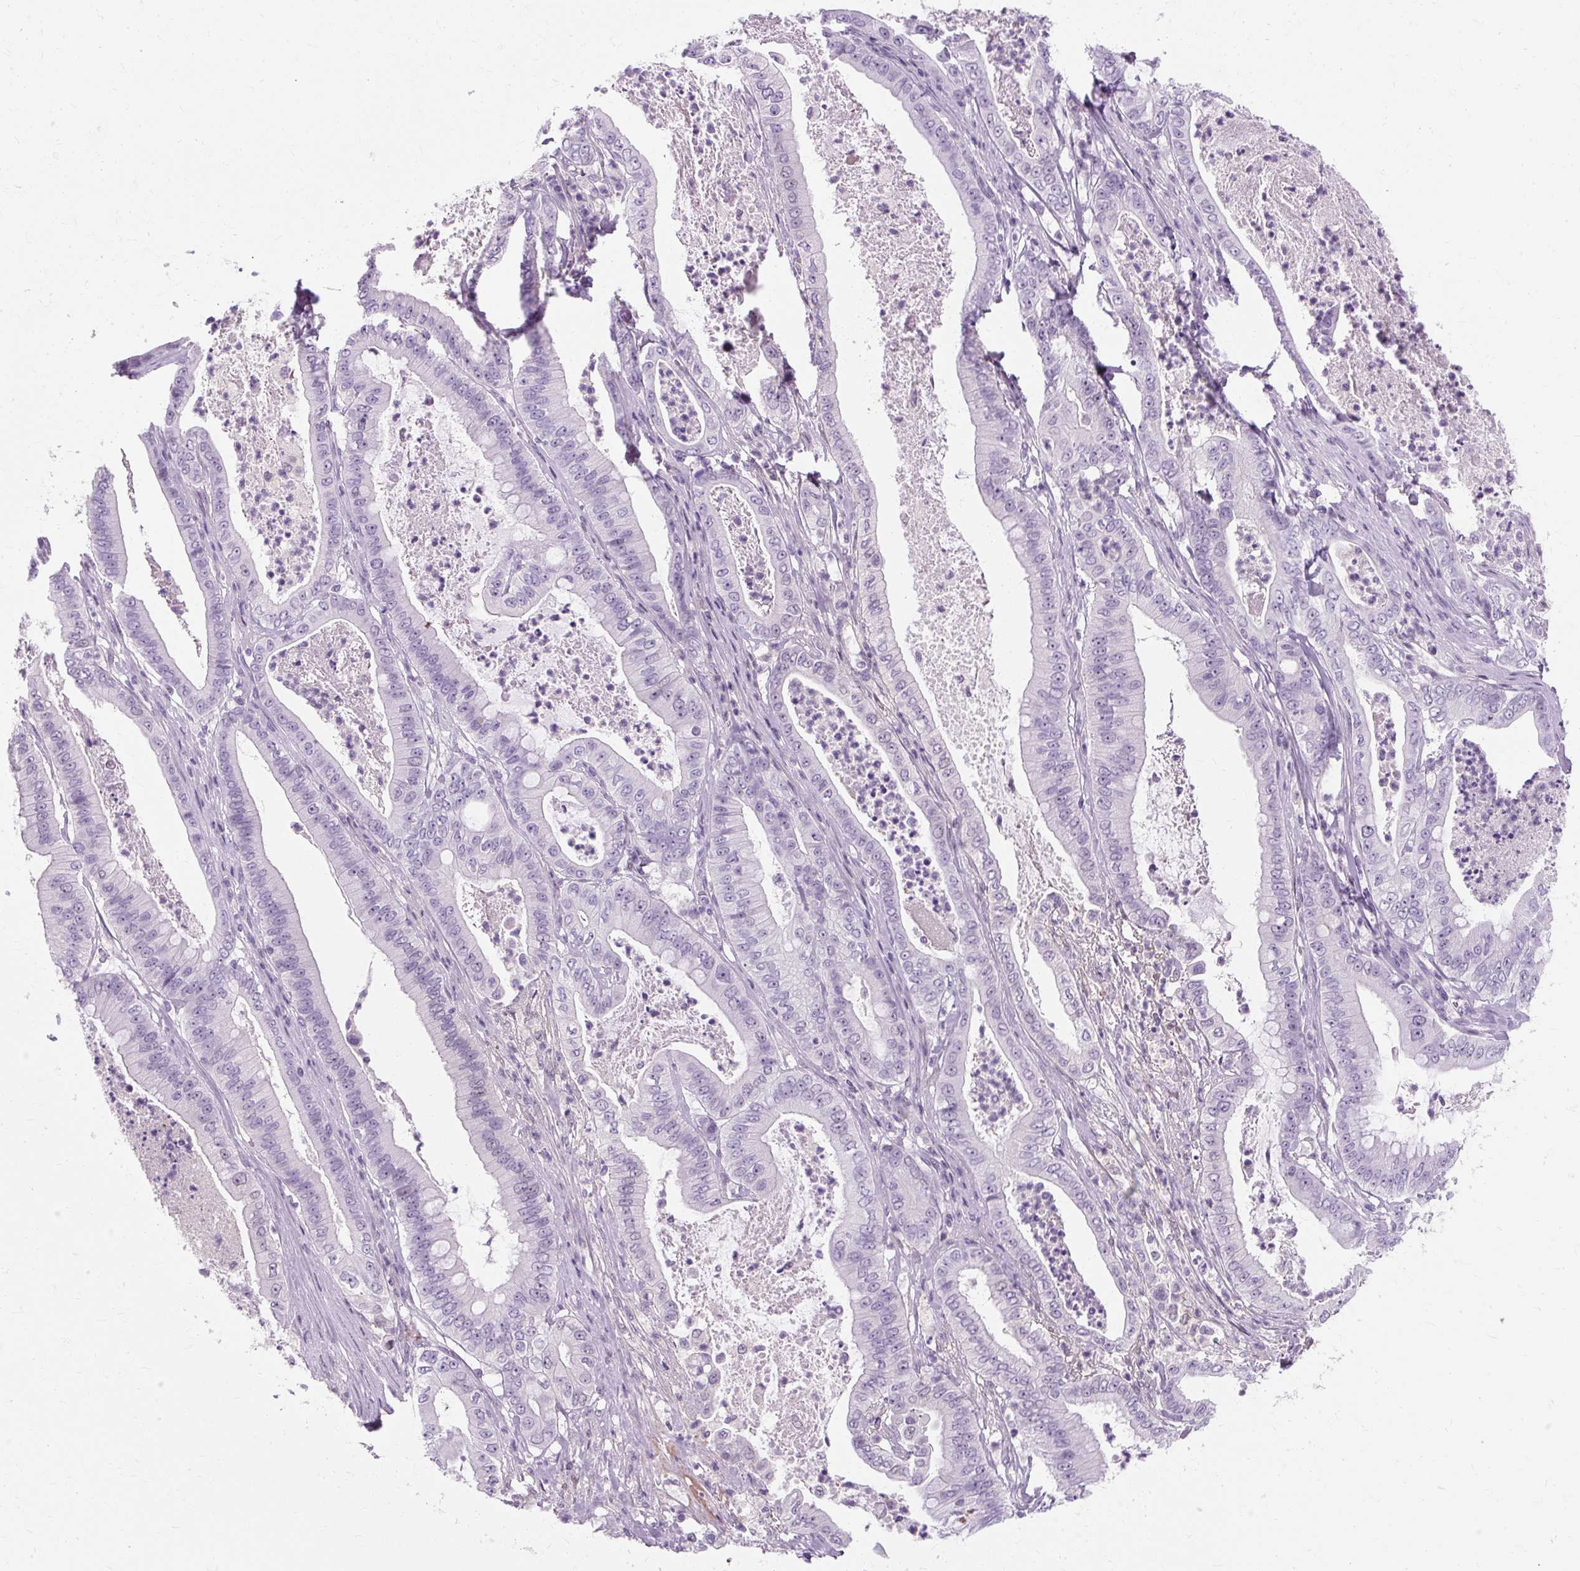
{"staining": {"intensity": "negative", "quantity": "none", "location": "none"}, "tissue": "pancreatic cancer", "cell_type": "Tumor cells", "image_type": "cancer", "snomed": [{"axis": "morphology", "description": "Adenocarcinoma, NOS"}, {"axis": "topography", "description": "Pancreas"}], "caption": "IHC of pancreatic adenocarcinoma reveals no positivity in tumor cells. The staining was performed using DAB (3,3'-diaminobenzidine) to visualize the protein expression in brown, while the nuclei were stained in blue with hematoxylin (Magnification: 20x).", "gene": "RYBP", "patient": {"sex": "male", "age": 71}}